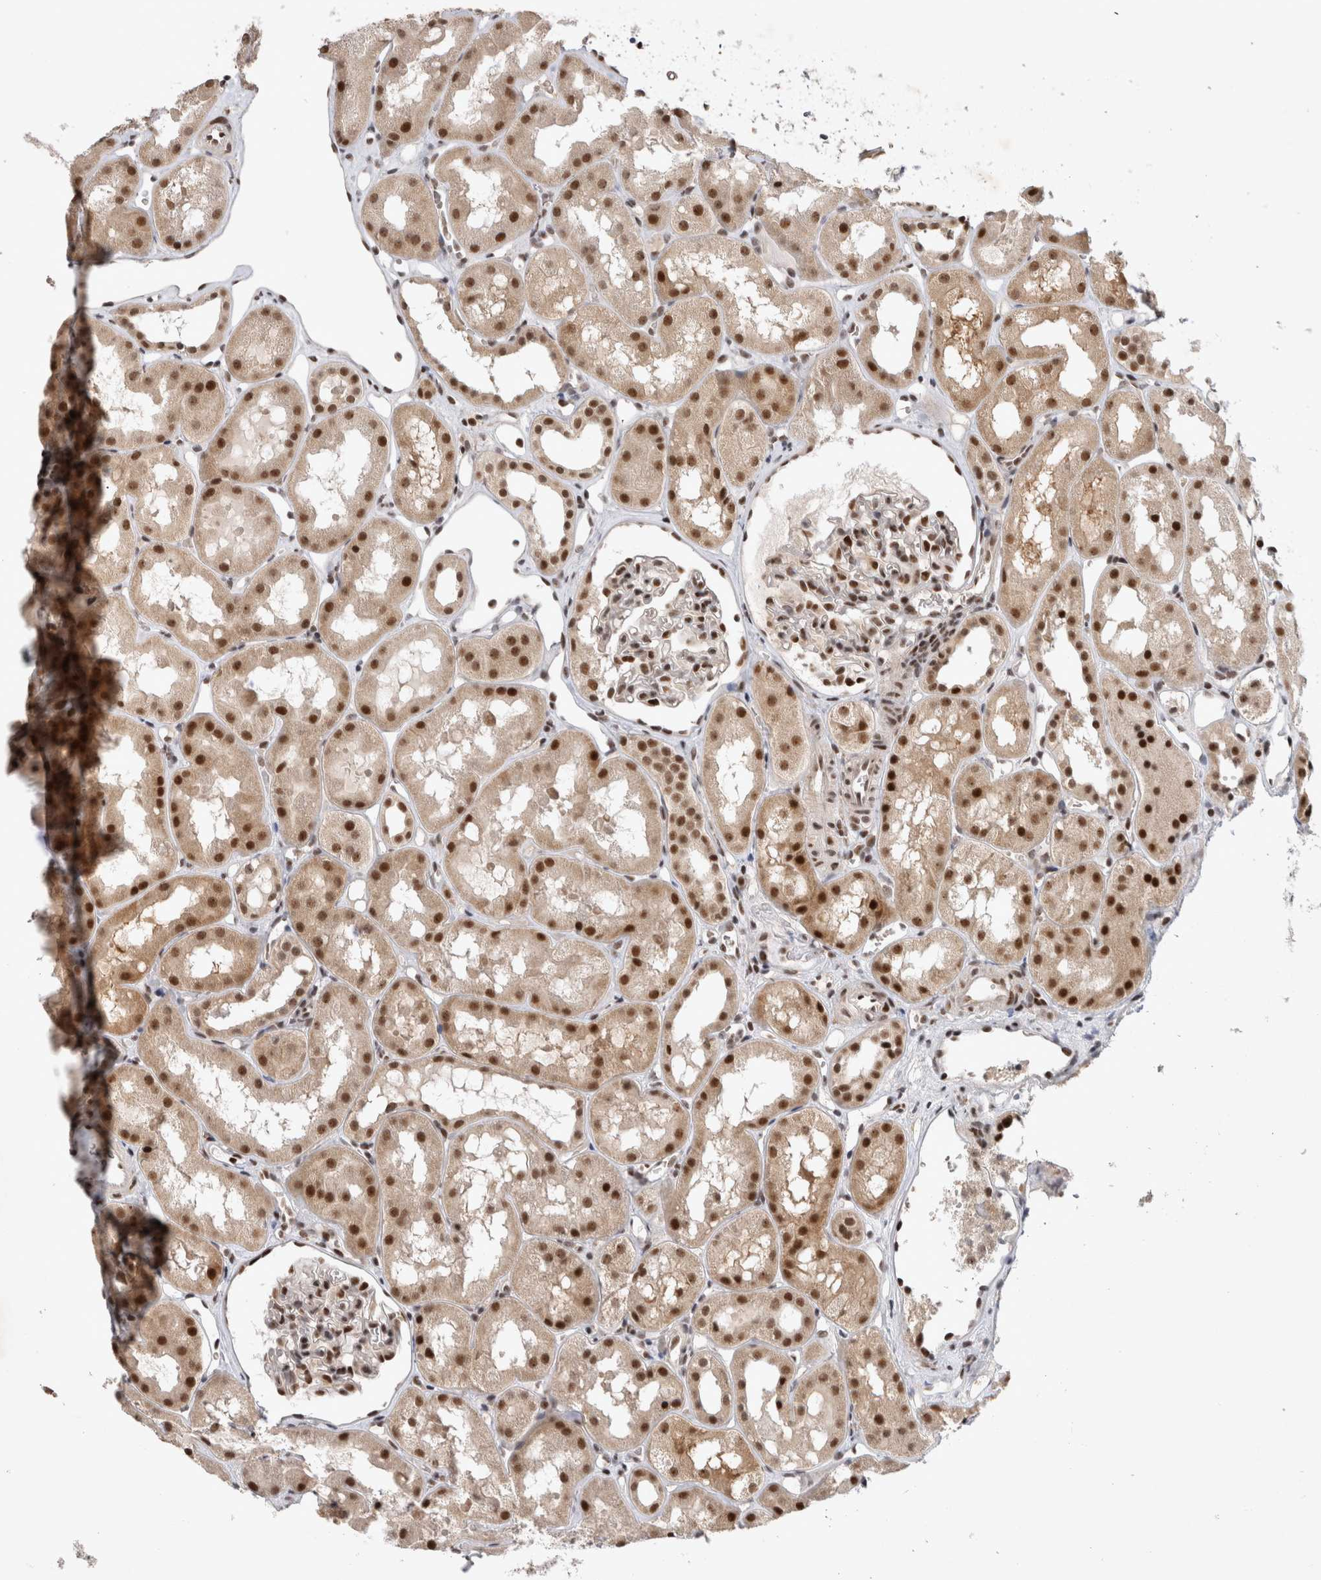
{"staining": {"intensity": "strong", "quantity": "25%-75%", "location": "nuclear"}, "tissue": "kidney", "cell_type": "Cells in glomeruli", "image_type": "normal", "snomed": [{"axis": "morphology", "description": "Normal tissue, NOS"}, {"axis": "topography", "description": "Kidney"}], "caption": "Immunohistochemistry histopathology image of benign human kidney stained for a protein (brown), which reveals high levels of strong nuclear expression in about 25%-75% of cells in glomeruli.", "gene": "HESX1", "patient": {"sex": "male", "age": 16}}